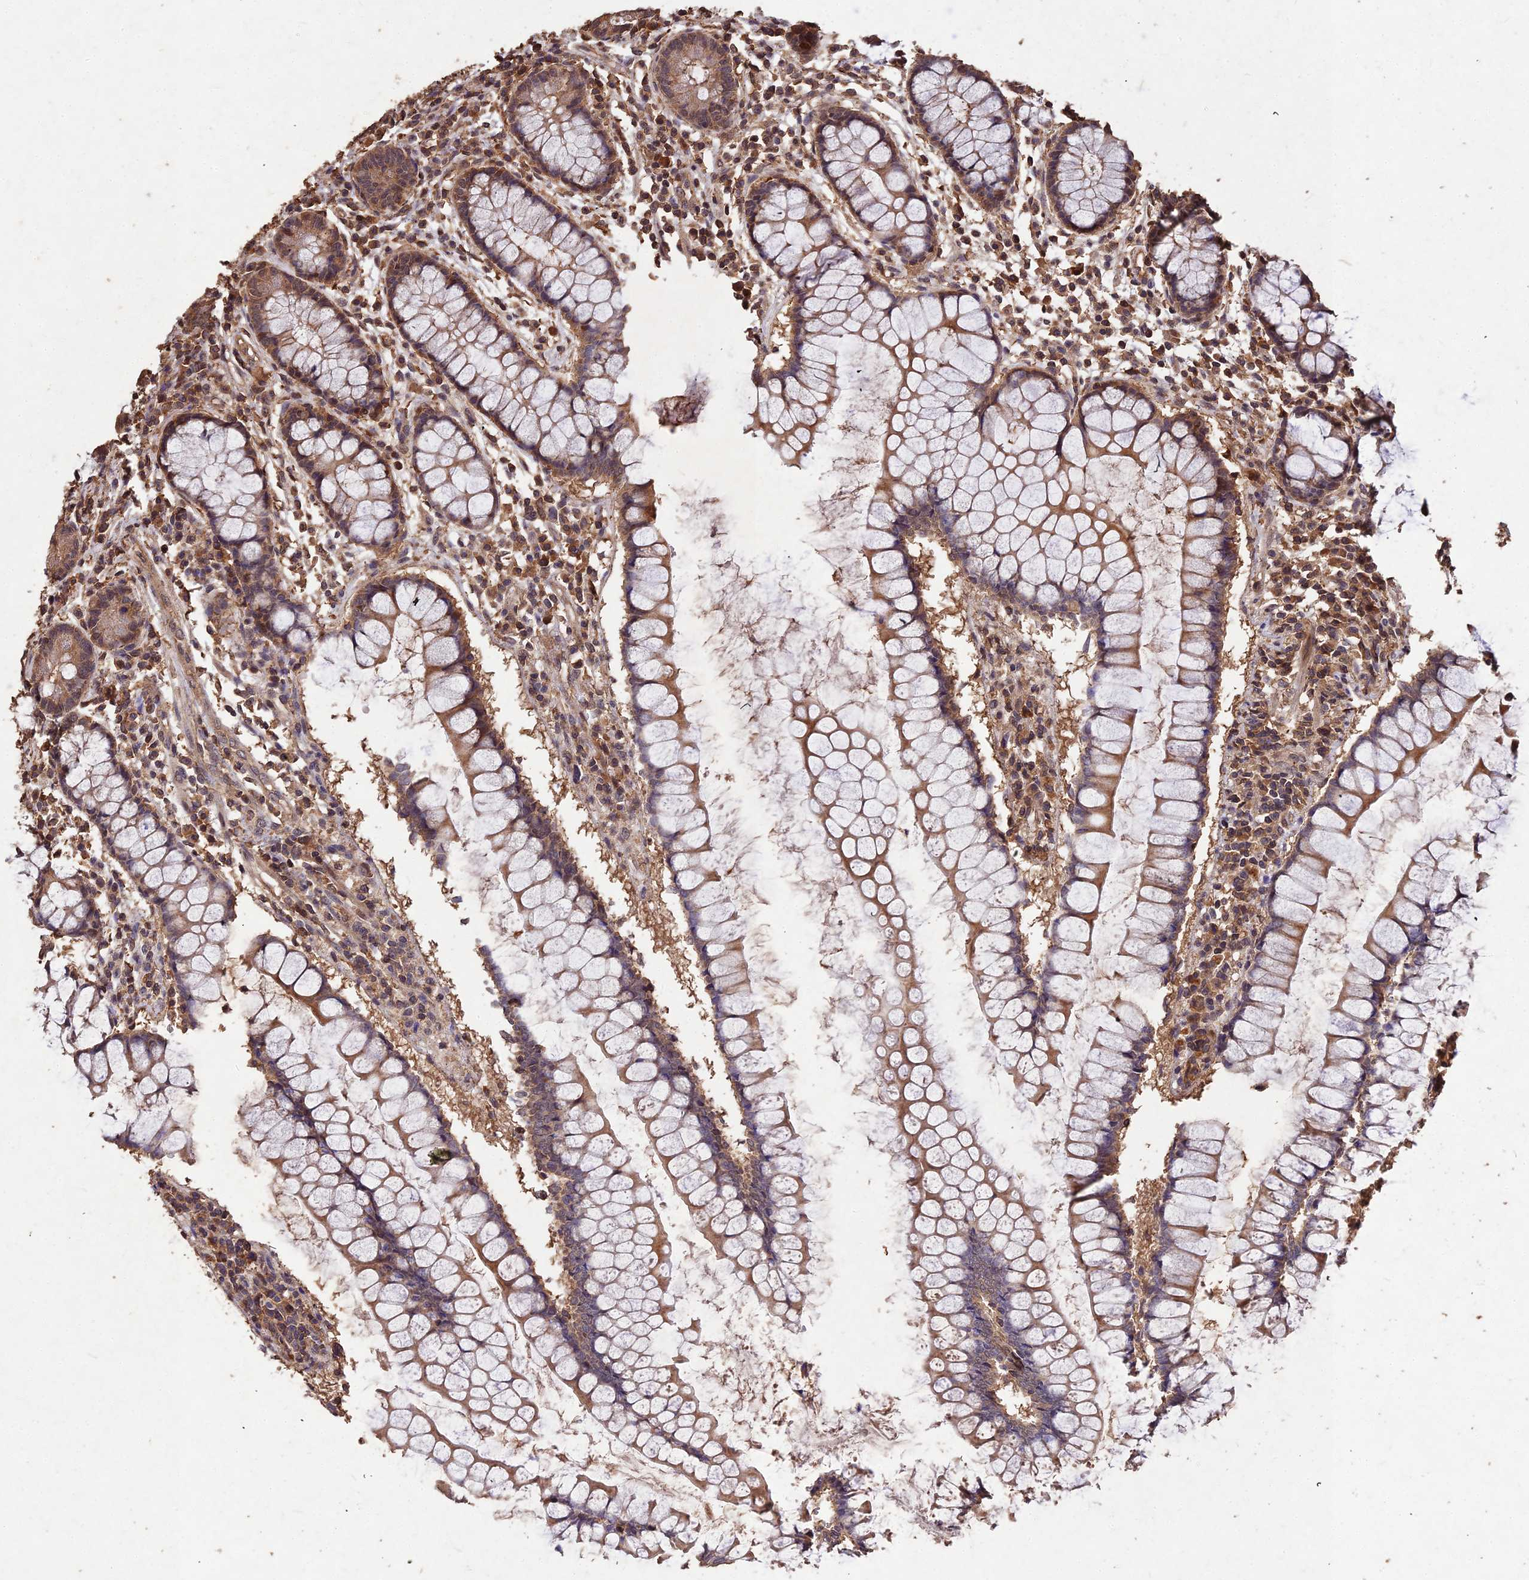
{"staining": {"intensity": "moderate", "quantity": ">75%", "location": "cytoplasmic/membranous"}, "tissue": "colon", "cell_type": "Endothelial cells", "image_type": "normal", "snomed": [{"axis": "morphology", "description": "Normal tissue, NOS"}, {"axis": "morphology", "description": "Adenocarcinoma, NOS"}, {"axis": "topography", "description": "Colon"}], "caption": "Immunohistochemical staining of normal human colon displays >75% levels of moderate cytoplasmic/membranous protein expression in about >75% of endothelial cells.", "gene": "SYMPK", "patient": {"sex": "female", "age": 55}}